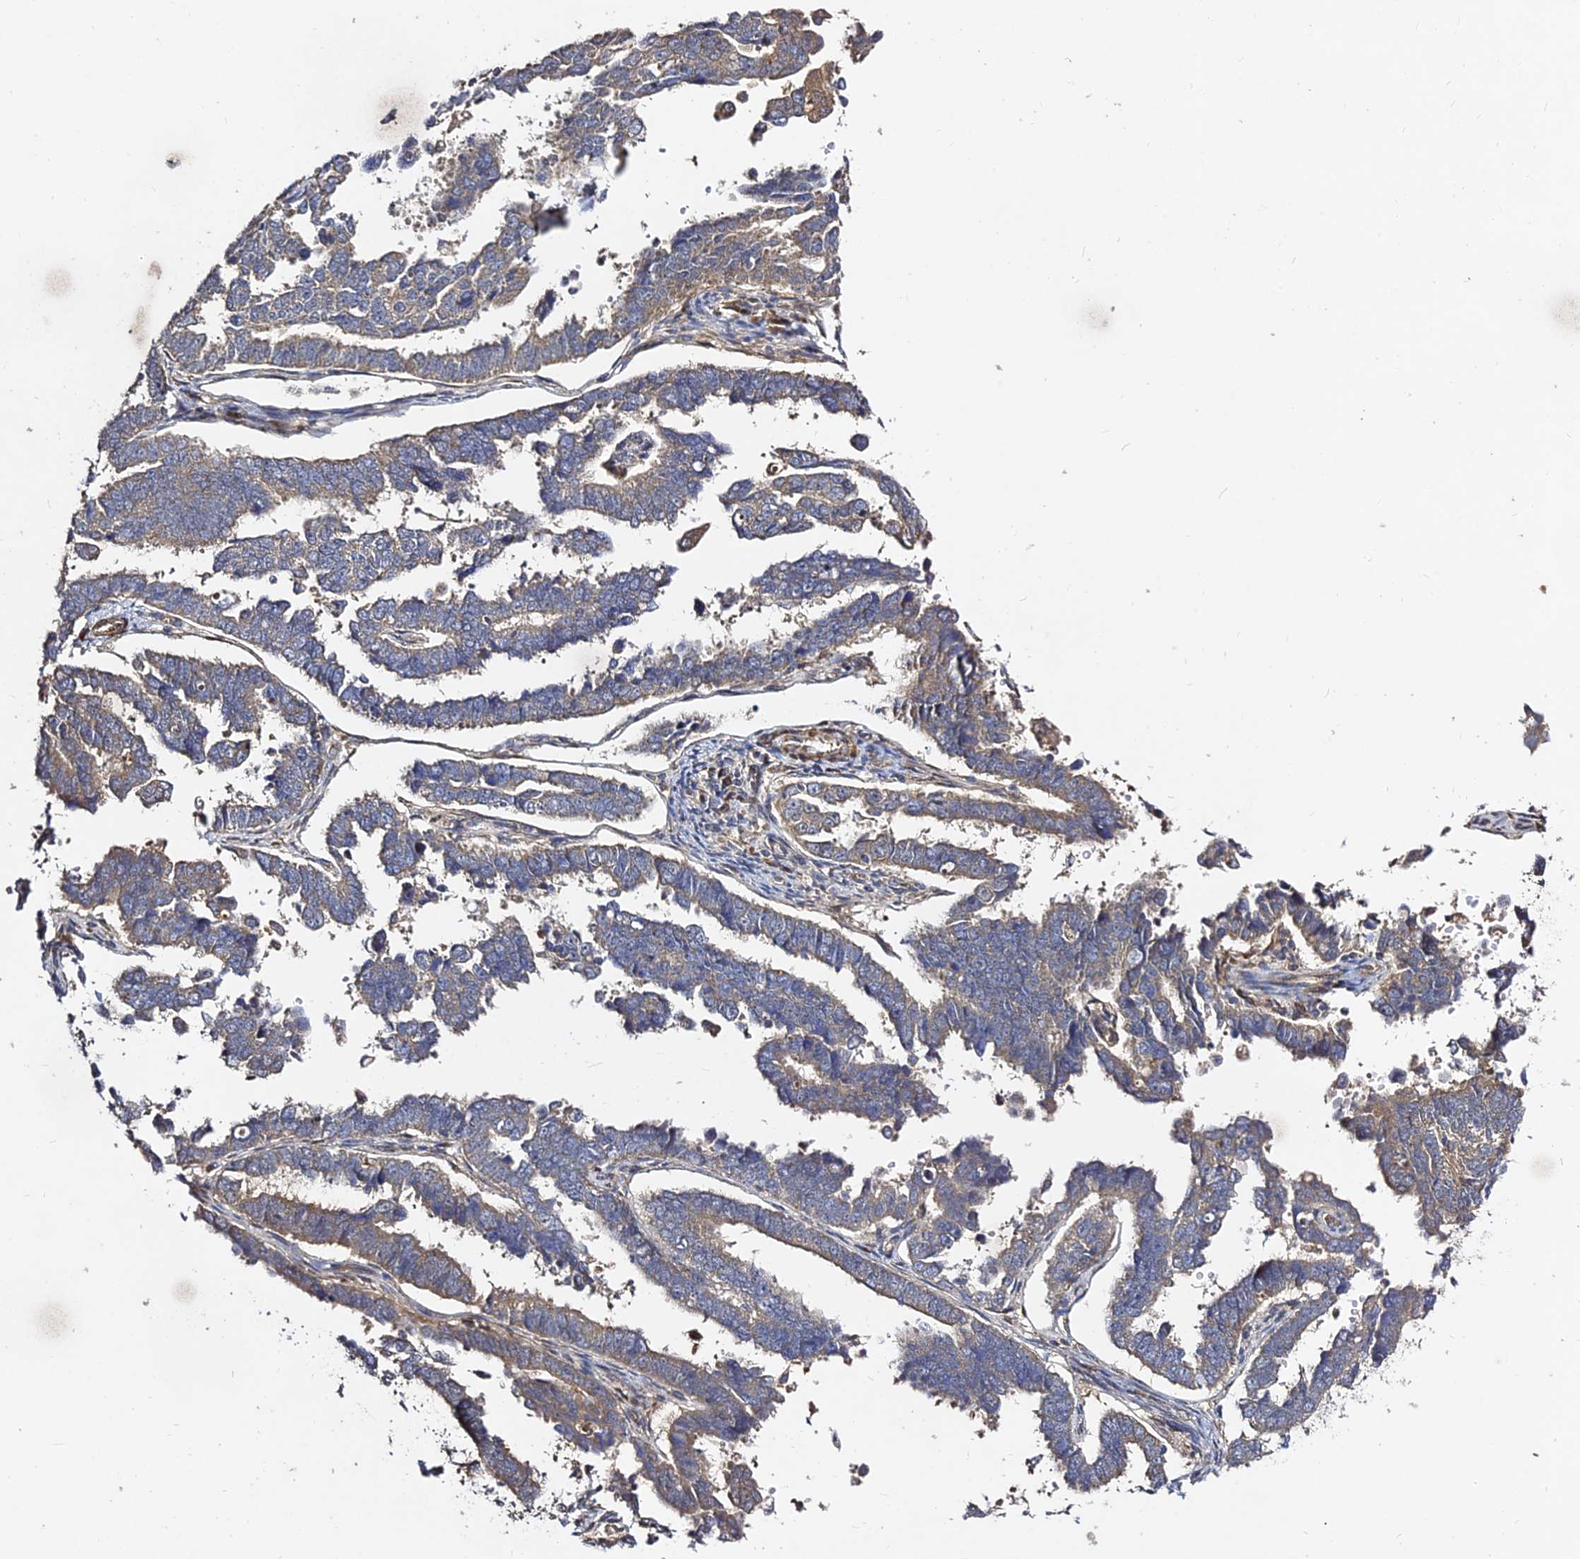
{"staining": {"intensity": "moderate", "quantity": "25%-75%", "location": "cytoplasmic/membranous"}, "tissue": "endometrial cancer", "cell_type": "Tumor cells", "image_type": "cancer", "snomed": [{"axis": "morphology", "description": "Adenocarcinoma, NOS"}, {"axis": "topography", "description": "Endometrium"}], "caption": "Immunohistochemical staining of human endometrial adenocarcinoma exhibits medium levels of moderate cytoplasmic/membranous protein expression in approximately 25%-75% of tumor cells. (DAB (3,3'-diaminobenzidine) IHC with brightfield microscopy, high magnification).", "gene": "GRTP1", "patient": {"sex": "female", "age": 75}}